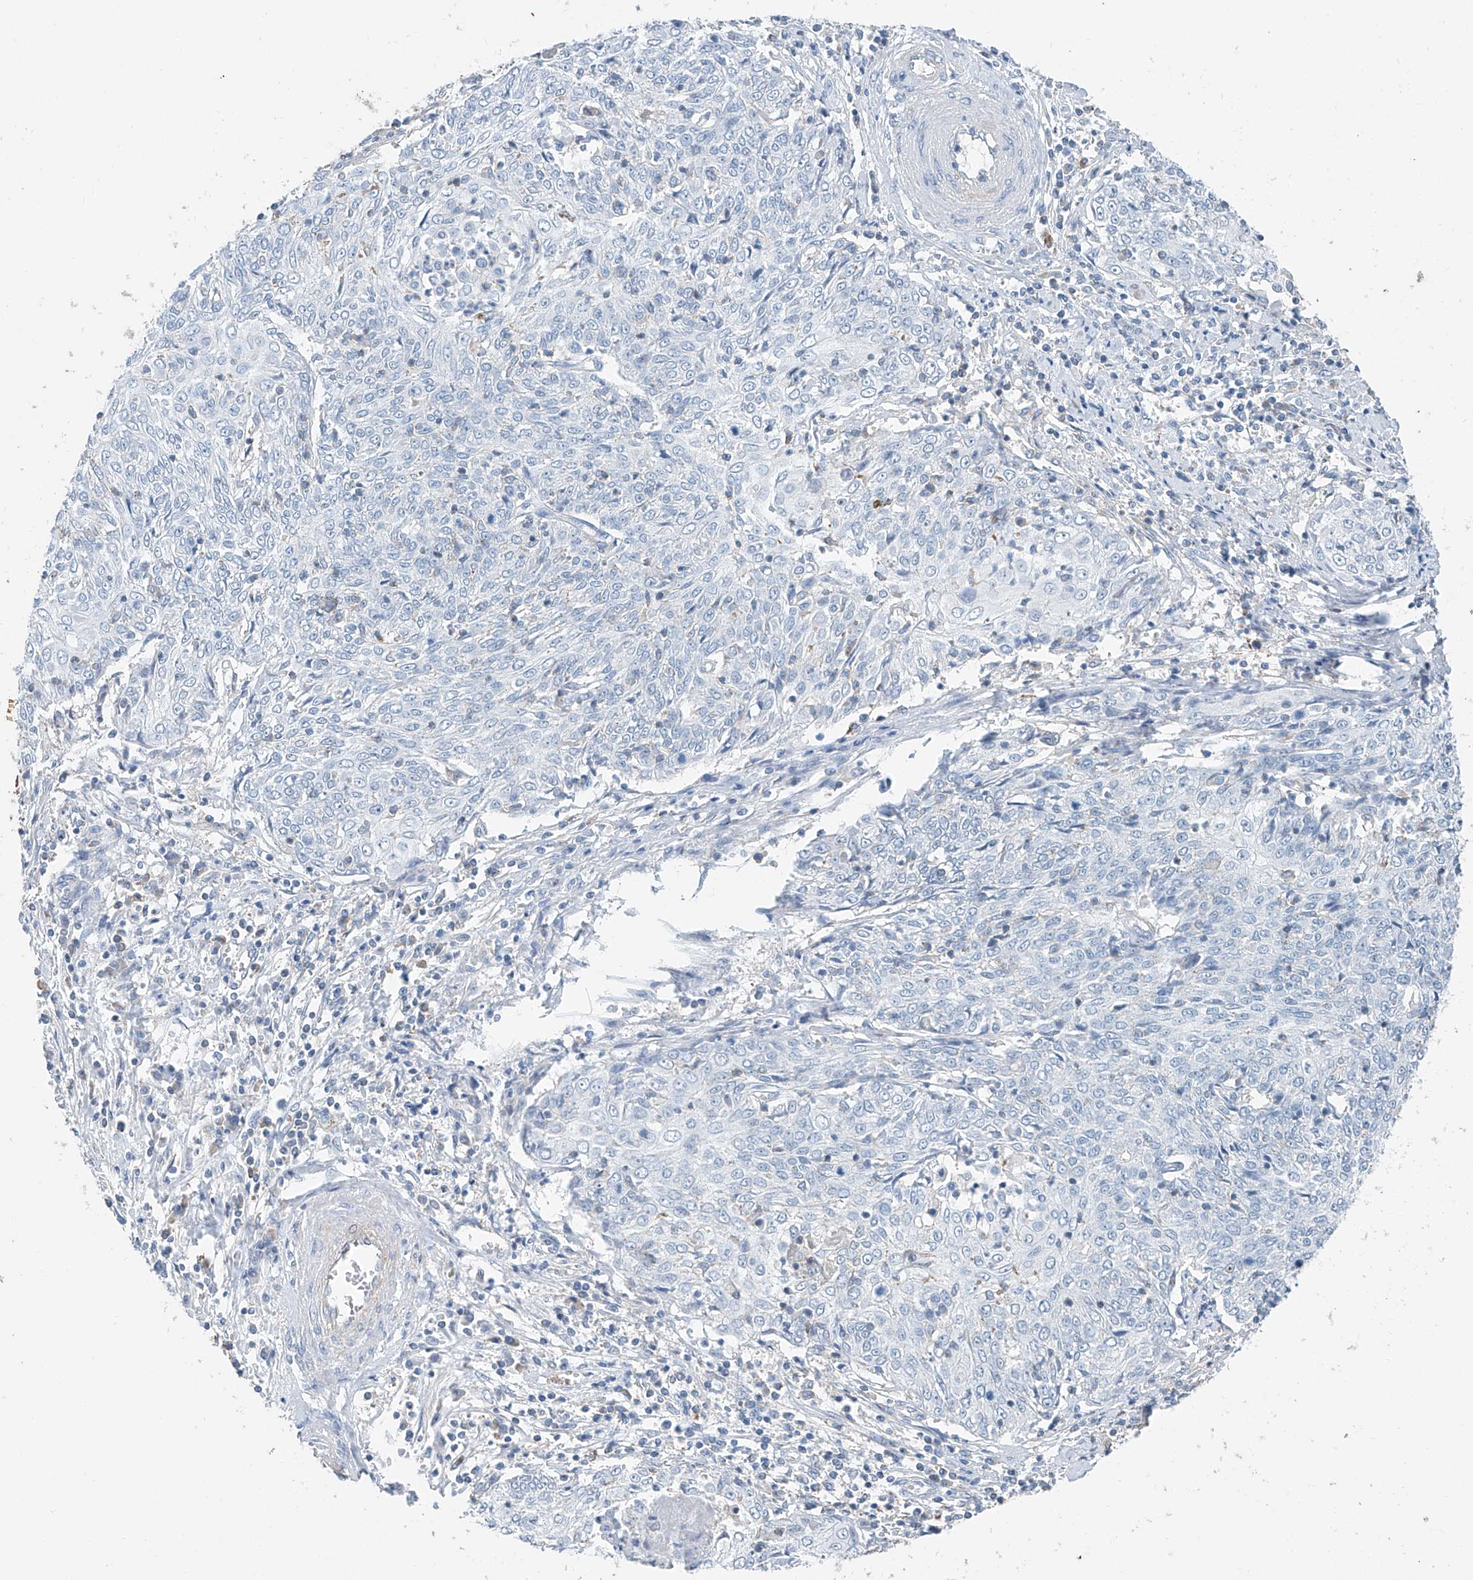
{"staining": {"intensity": "negative", "quantity": "none", "location": "none"}, "tissue": "cervical cancer", "cell_type": "Tumor cells", "image_type": "cancer", "snomed": [{"axis": "morphology", "description": "Squamous cell carcinoma, NOS"}, {"axis": "topography", "description": "Cervix"}], "caption": "Immunohistochemistry (IHC) micrograph of human cervical cancer stained for a protein (brown), which exhibits no staining in tumor cells. The staining was performed using DAB (3,3'-diaminobenzidine) to visualize the protein expression in brown, while the nuclei were stained in blue with hematoxylin (Magnification: 20x).", "gene": "ANKRD34A", "patient": {"sex": "female", "age": 48}}